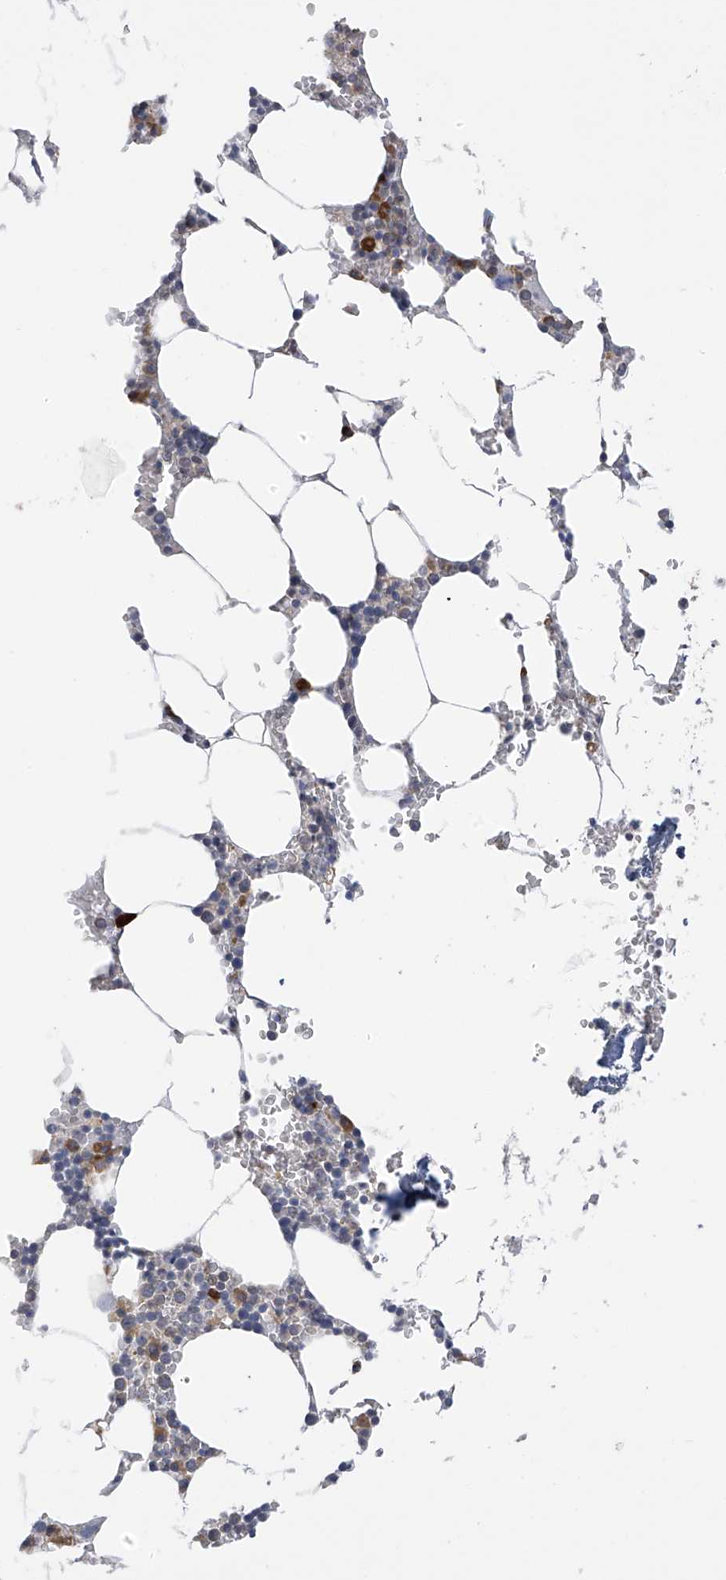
{"staining": {"intensity": "moderate", "quantity": "<25%", "location": "cytoplasmic/membranous"}, "tissue": "bone marrow", "cell_type": "Hematopoietic cells", "image_type": "normal", "snomed": [{"axis": "morphology", "description": "Normal tissue, NOS"}, {"axis": "topography", "description": "Bone marrow"}], "caption": "A micrograph showing moderate cytoplasmic/membranous positivity in approximately <25% of hematopoietic cells in normal bone marrow, as visualized by brown immunohistochemical staining.", "gene": "SLCO4A1", "patient": {"sex": "male", "age": 70}}